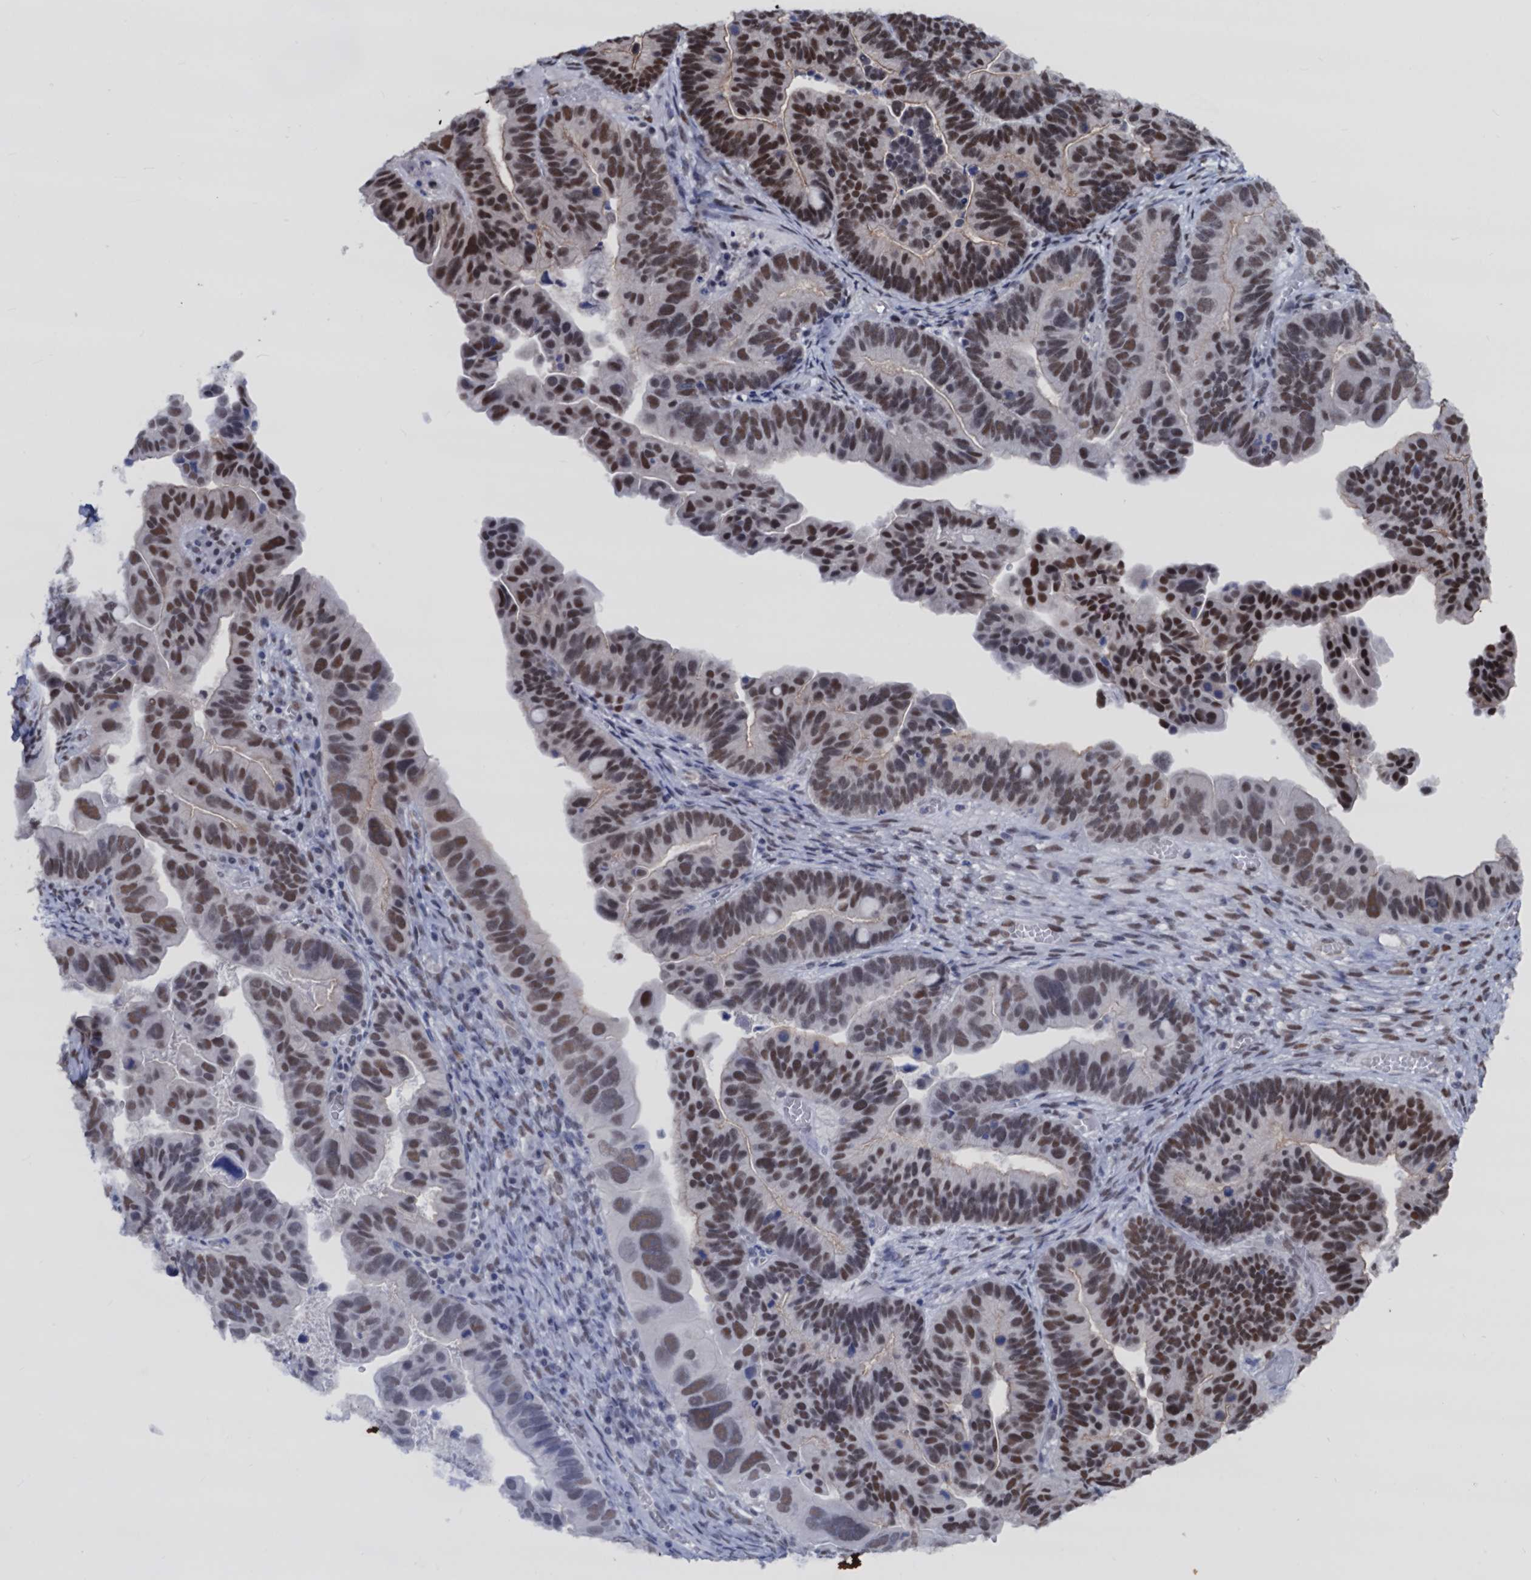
{"staining": {"intensity": "strong", "quantity": ">75%", "location": "nuclear"}, "tissue": "ovarian cancer", "cell_type": "Tumor cells", "image_type": "cancer", "snomed": [{"axis": "morphology", "description": "Cystadenocarcinoma, serous, NOS"}, {"axis": "topography", "description": "Ovary"}], "caption": "Approximately >75% of tumor cells in ovarian cancer demonstrate strong nuclear protein positivity as visualized by brown immunohistochemical staining.", "gene": "GALNT11", "patient": {"sex": "female", "age": 56}}